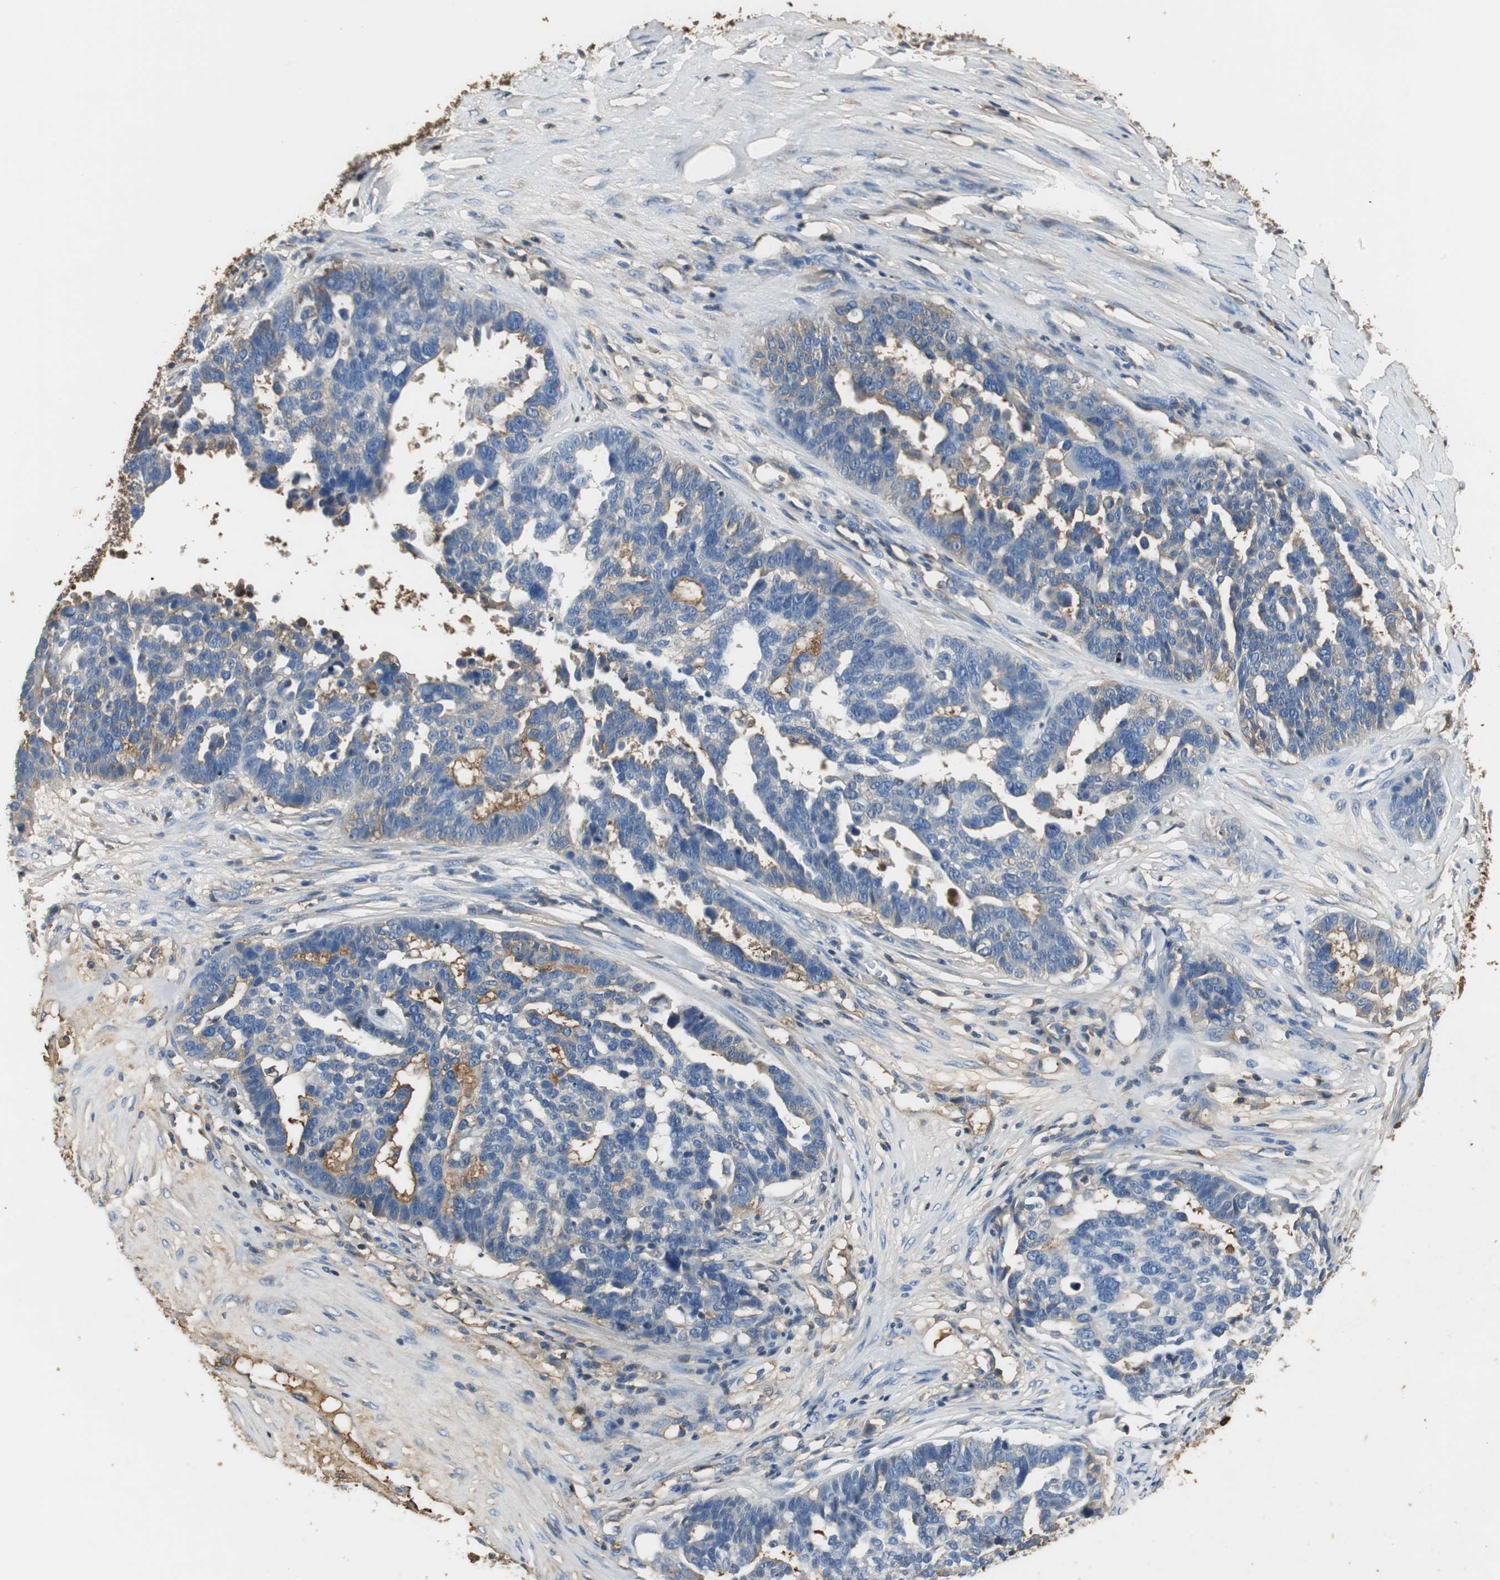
{"staining": {"intensity": "weak", "quantity": "<25%", "location": "cytoplasmic/membranous"}, "tissue": "ovarian cancer", "cell_type": "Tumor cells", "image_type": "cancer", "snomed": [{"axis": "morphology", "description": "Cystadenocarcinoma, serous, NOS"}, {"axis": "topography", "description": "Ovary"}], "caption": "Tumor cells show no significant protein expression in ovarian cancer (serous cystadenocarcinoma).", "gene": "IGHA1", "patient": {"sex": "female", "age": 59}}